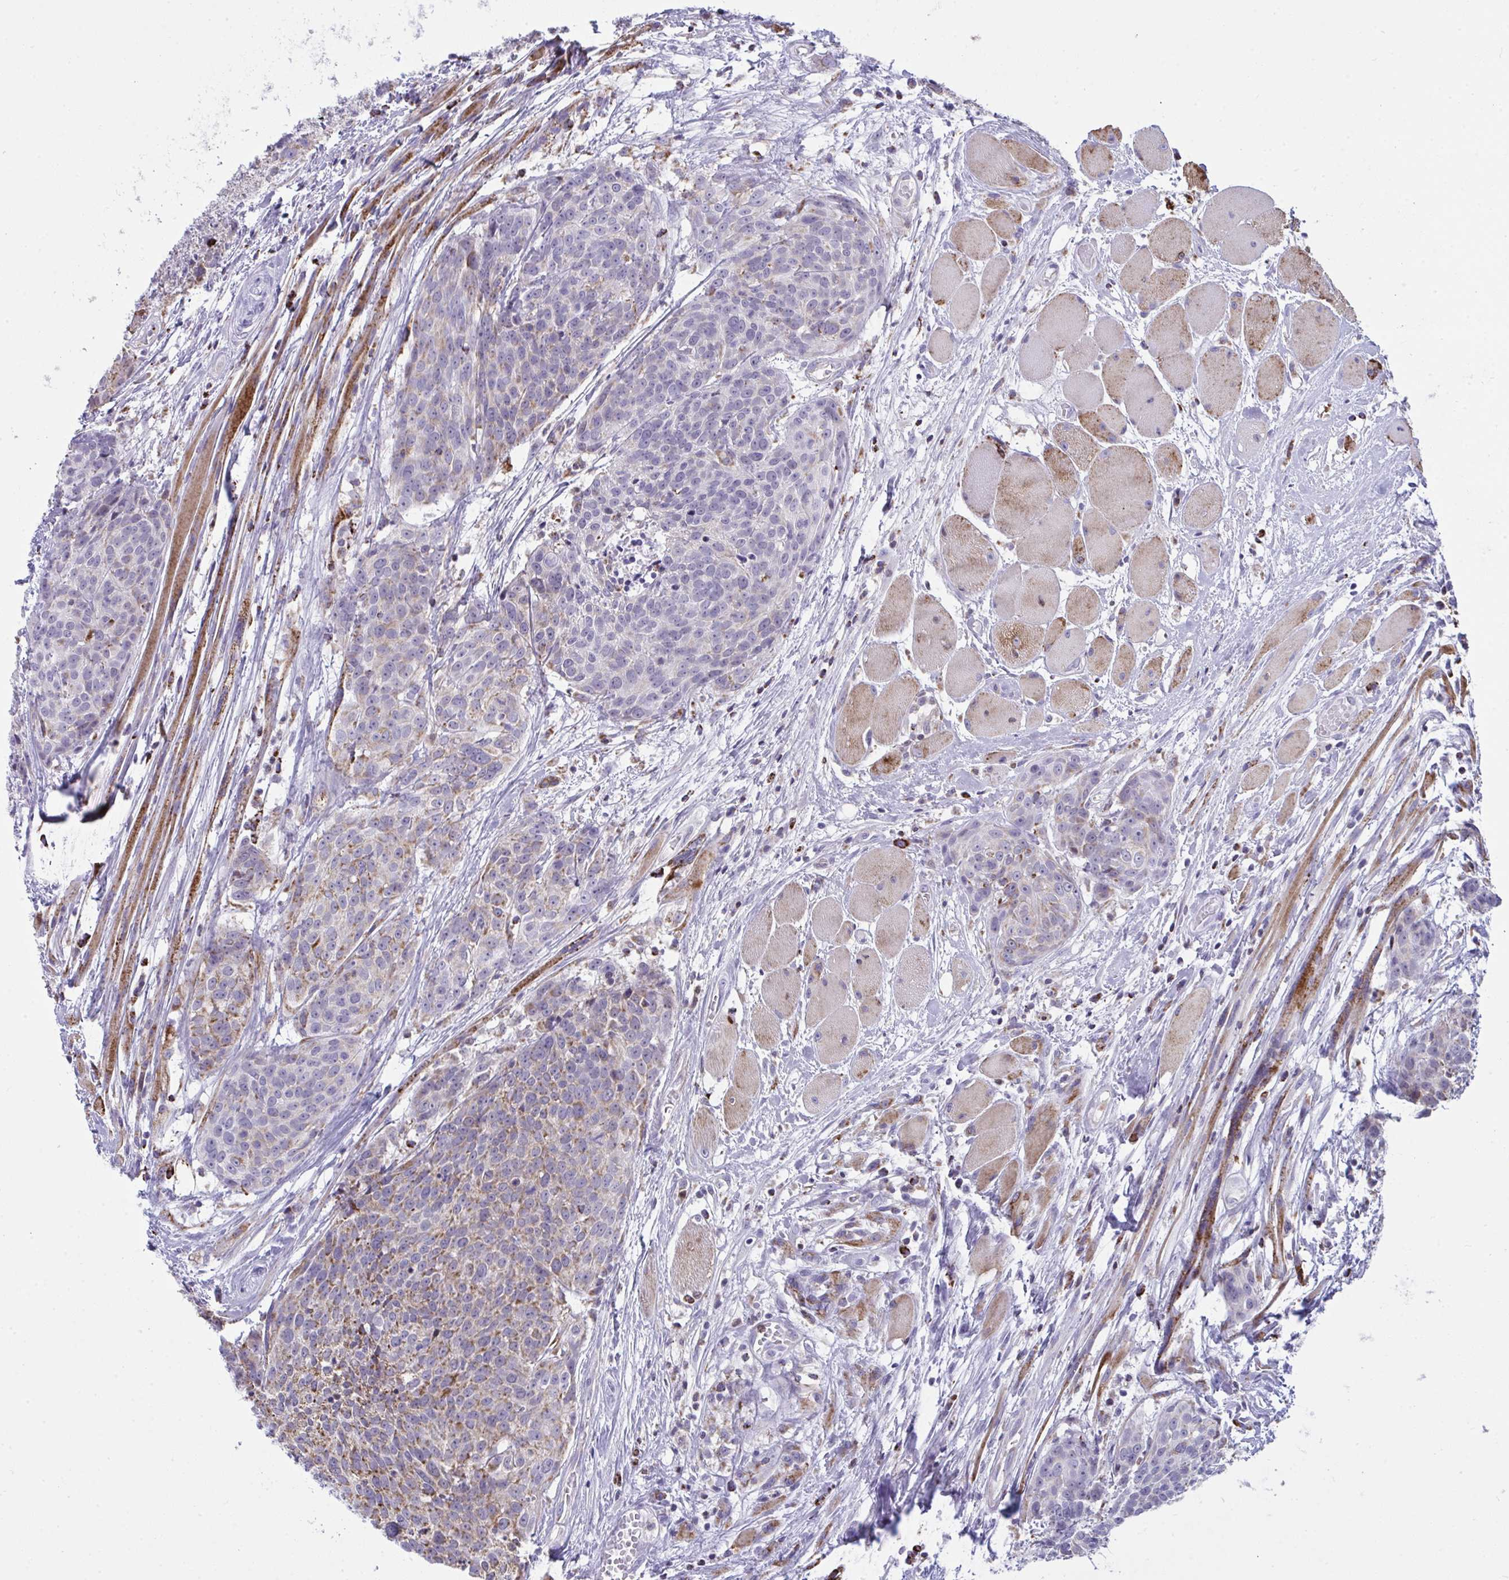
{"staining": {"intensity": "moderate", "quantity": "<25%", "location": "cytoplasmic/membranous"}, "tissue": "head and neck cancer", "cell_type": "Tumor cells", "image_type": "cancer", "snomed": [{"axis": "morphology", "description": "Squamous cell carcinoma, NOS"}, {"axis": "topography", "description": "Oral tissue"}, {"axis": "topography", "description": "Head-Neck"}], "caption": "Protein staining demonstrates moderate cytoplasmic/membranous expression in about <25% of tumor cells in squamous cell carcinoma (head and neck).", "gene": "PLA2G12B", "patient": {"sex": "male", "age": 64}}